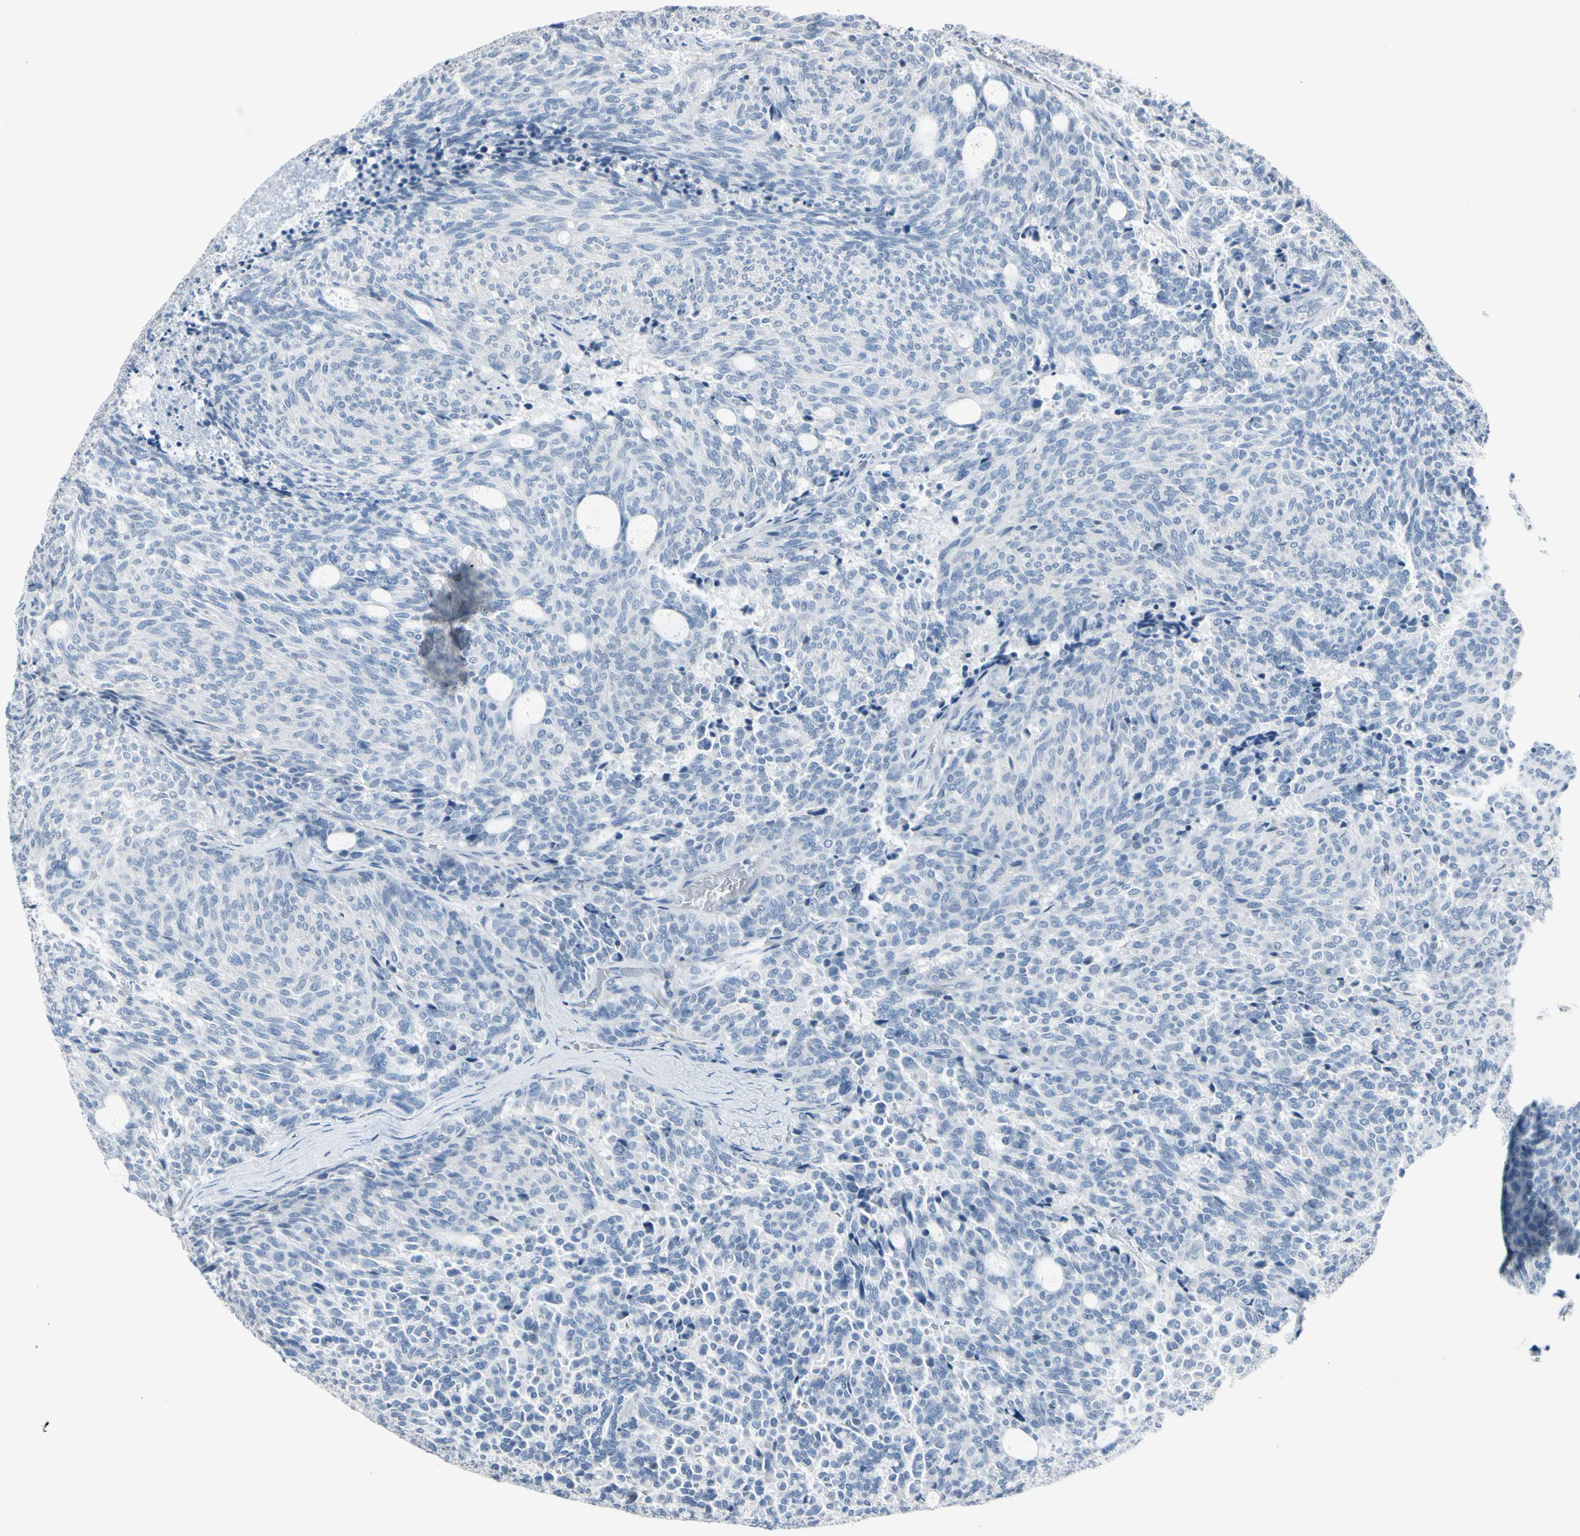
{"staining": {"intensity": "negative", "quantity": "none", "location": "none"}, "tissue": "carcinoid", "cell_type": "Tumor cells", "image_type": "cancer", "snomed": [{"axis": "morphology", "description": "Carcinoid, malignant, NOS"}, {"axis": "topography", "description": "Pancreas"}], "caption": "DAB immunohistochemical staining of carcinoid displays no significant expression in tumor cells. (DAB immunohistochemistry (IHC) visualized using brightfield microscopy, high magnification).", "gene": "SV2A", "patient": {"sex": "female", "age": 54}}